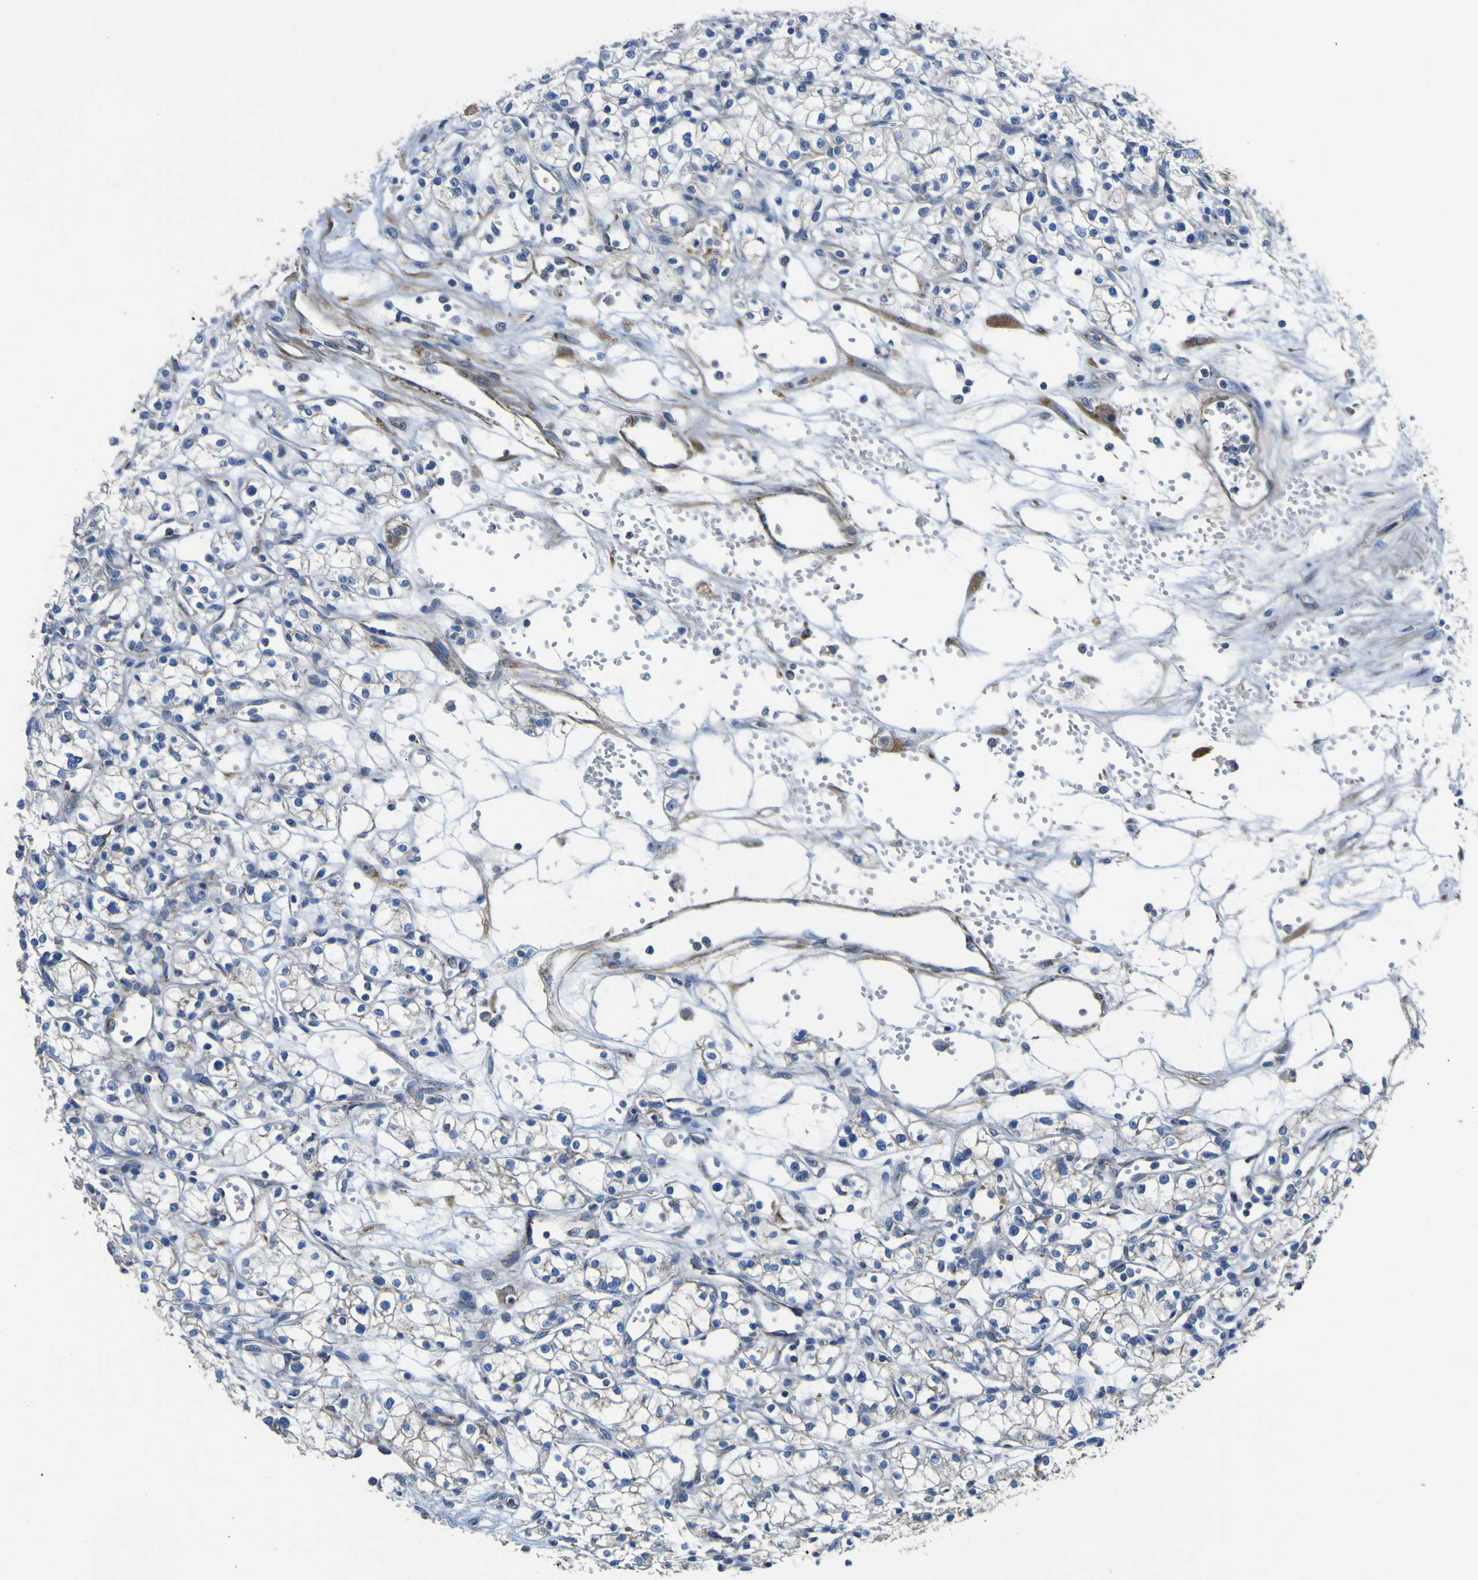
{"staining": {"intensity": "negative", "quantity": "none", "location": "none"}, "tissue": "renal cancer", "cell_type": "Tumor cells", "image_type": "cancer", "snomed": [{"axis": "morphology", "description": "Normal tissue, NOS"}, {"axis": "morphology", "description": "Adenocarcinoma, NOS"}, {"axis": "topography", "description": "Kidney"}], "caption": "Immunohistochemical staining of adenocarcinoma (renal) displays no significant staining in tumor cells.", "gene": "ALDH18A1", "patient": {"sex": "male", "age": 59}}